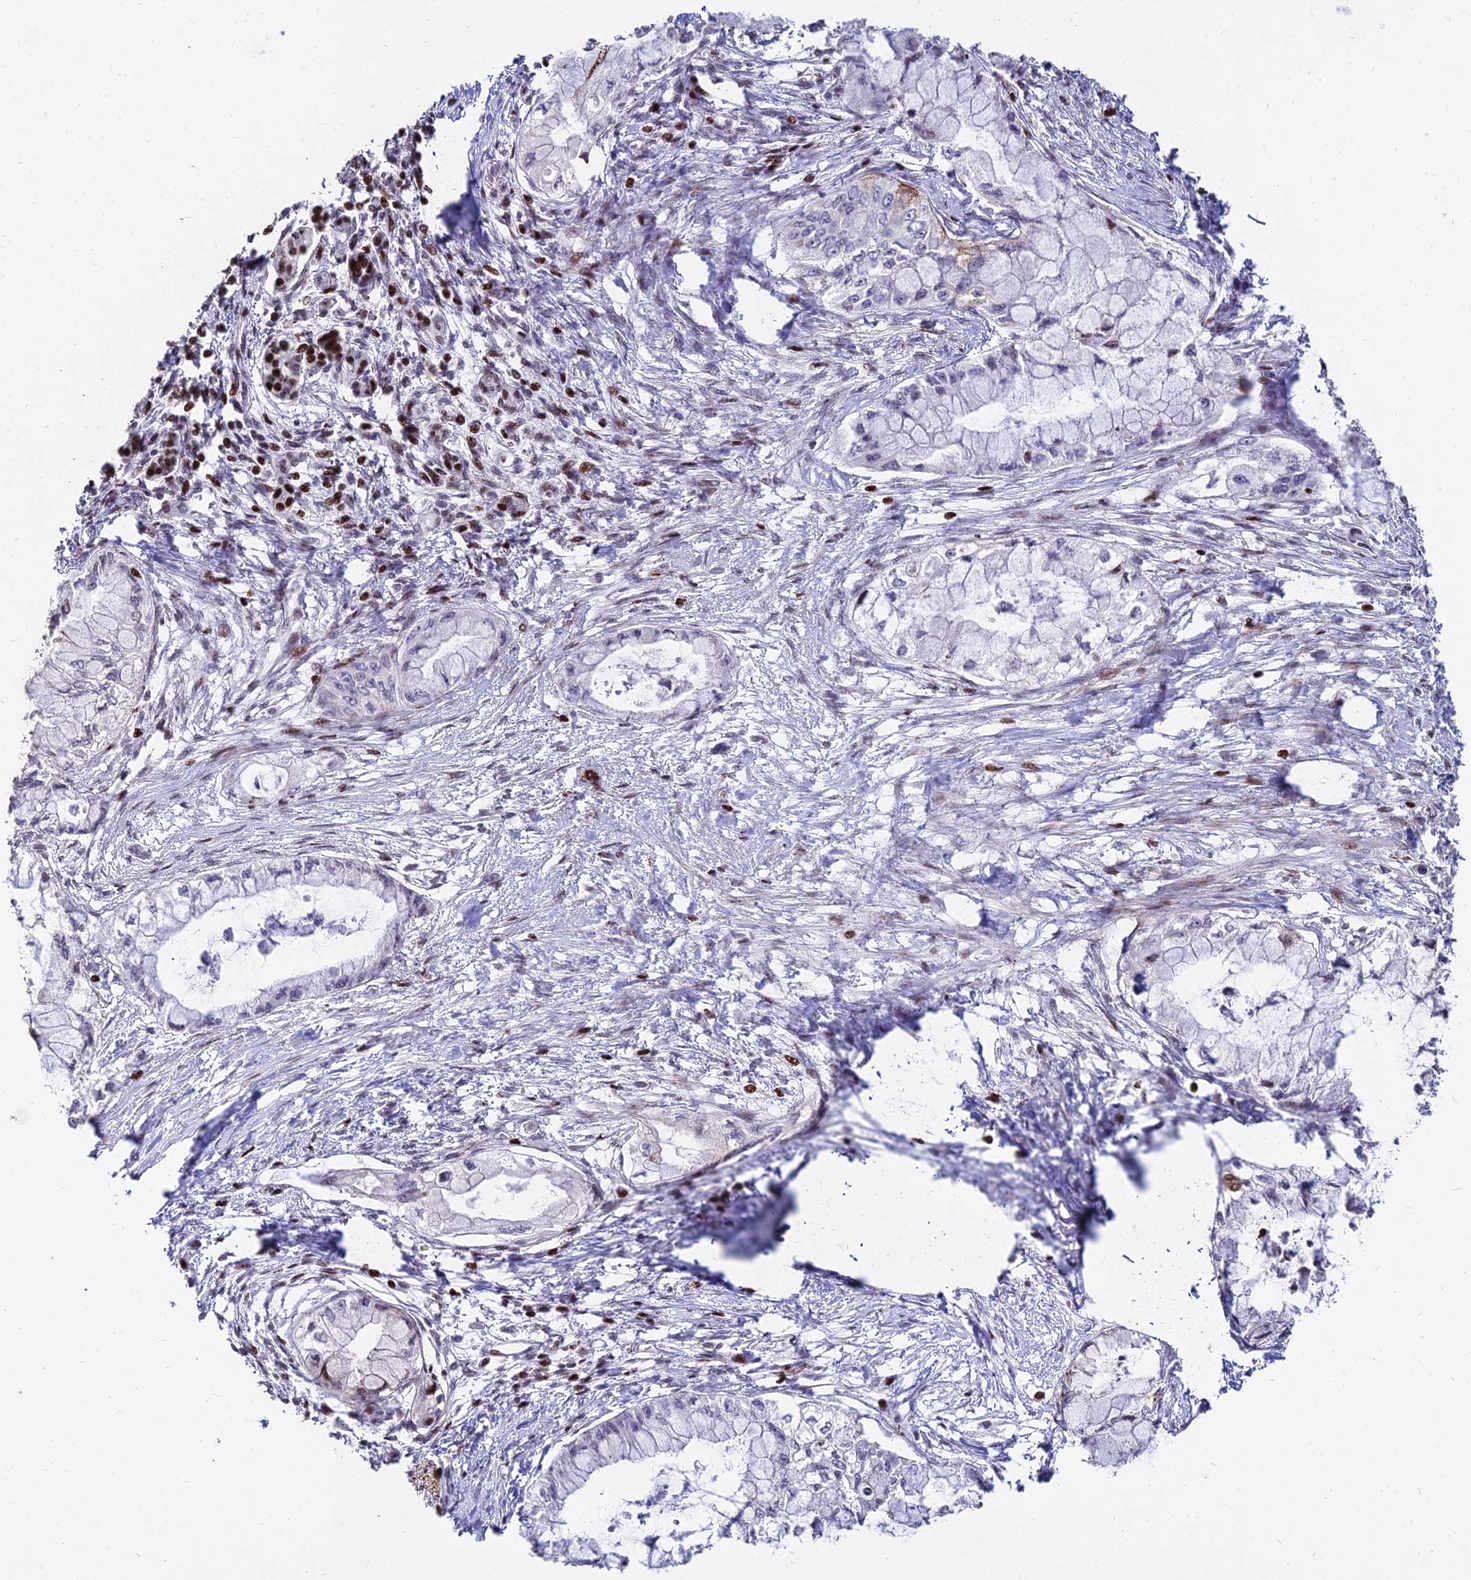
{"staining": {"intensity": "moderate", "quantity": "<25%", "location": "nuclear"}, "tissue": "pancreatic cancer", "cell_type": "Tumor cells", "image_type": "cancer", "snomed": [{"axis": "morphology", "description": "Adenocarcinoma, NOS"}, {"axis": "topography", "description": "Pancreas"}], "caption": "Brown immunohistochemical staining in adenocarcinoma (pancreatic) shows moderate nuclear positivity in approximately <25% of tumor cells.", "gene": "NYAP2", "patient": {"sex": "male", "age": 48}}